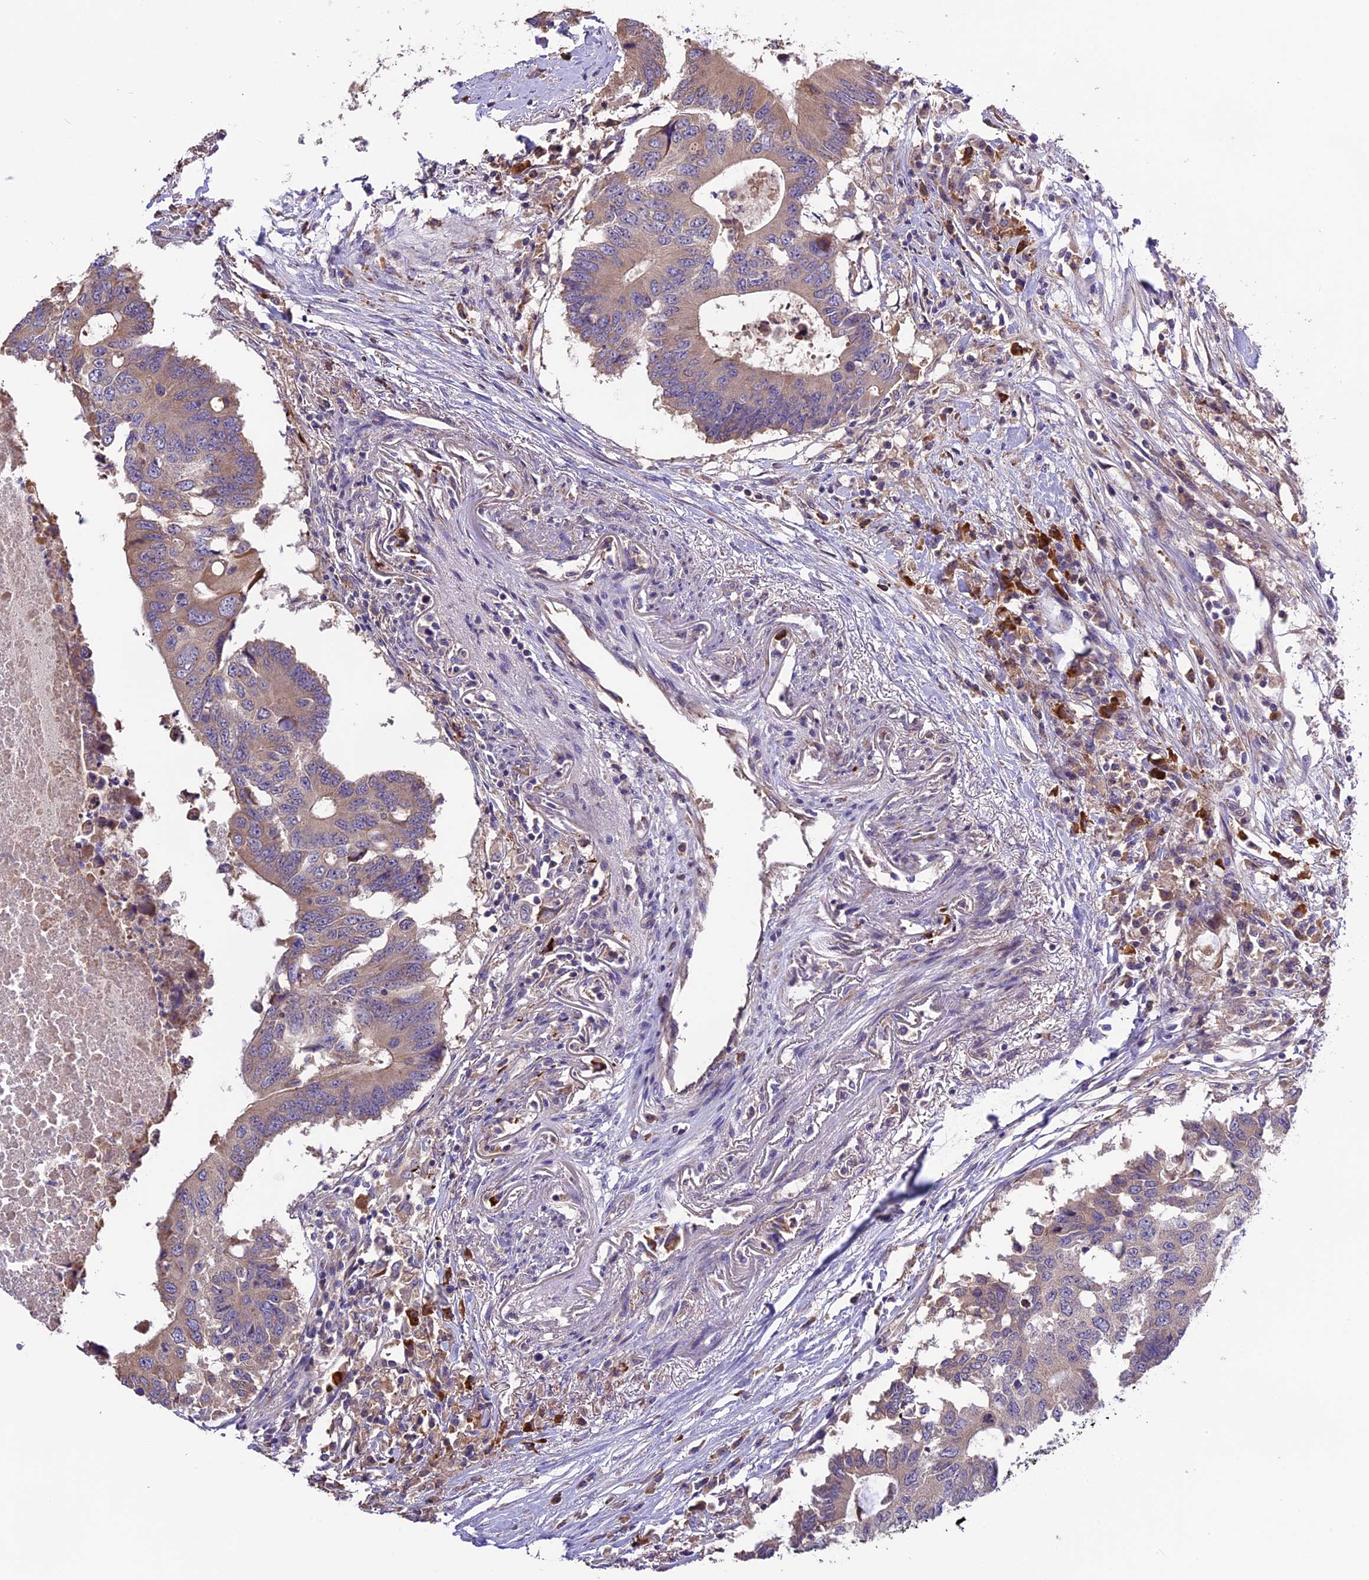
{"staining": {"intensity": "weak", "quantity": ">75%", "location": "cytoplasmic/membranous"}, "tissue": "colorectal cancer", "cell_type": "Tumor cells", "image_type": "cancer", "snomed": [{"axis": "morphology", "description": "Adenocarcinoma, NOS"}, {"axis": "topography", "description": "Colon"}], "caption": "IHC (DAB (3,3'-diaminobenzidine)) staining of human colorectal cancer shows weak cytoplasmic/membranous protein positivity in about >75% of tumor cells.", "gene": "ABCC10", "patient": {"sex": "male", "age": 71}}